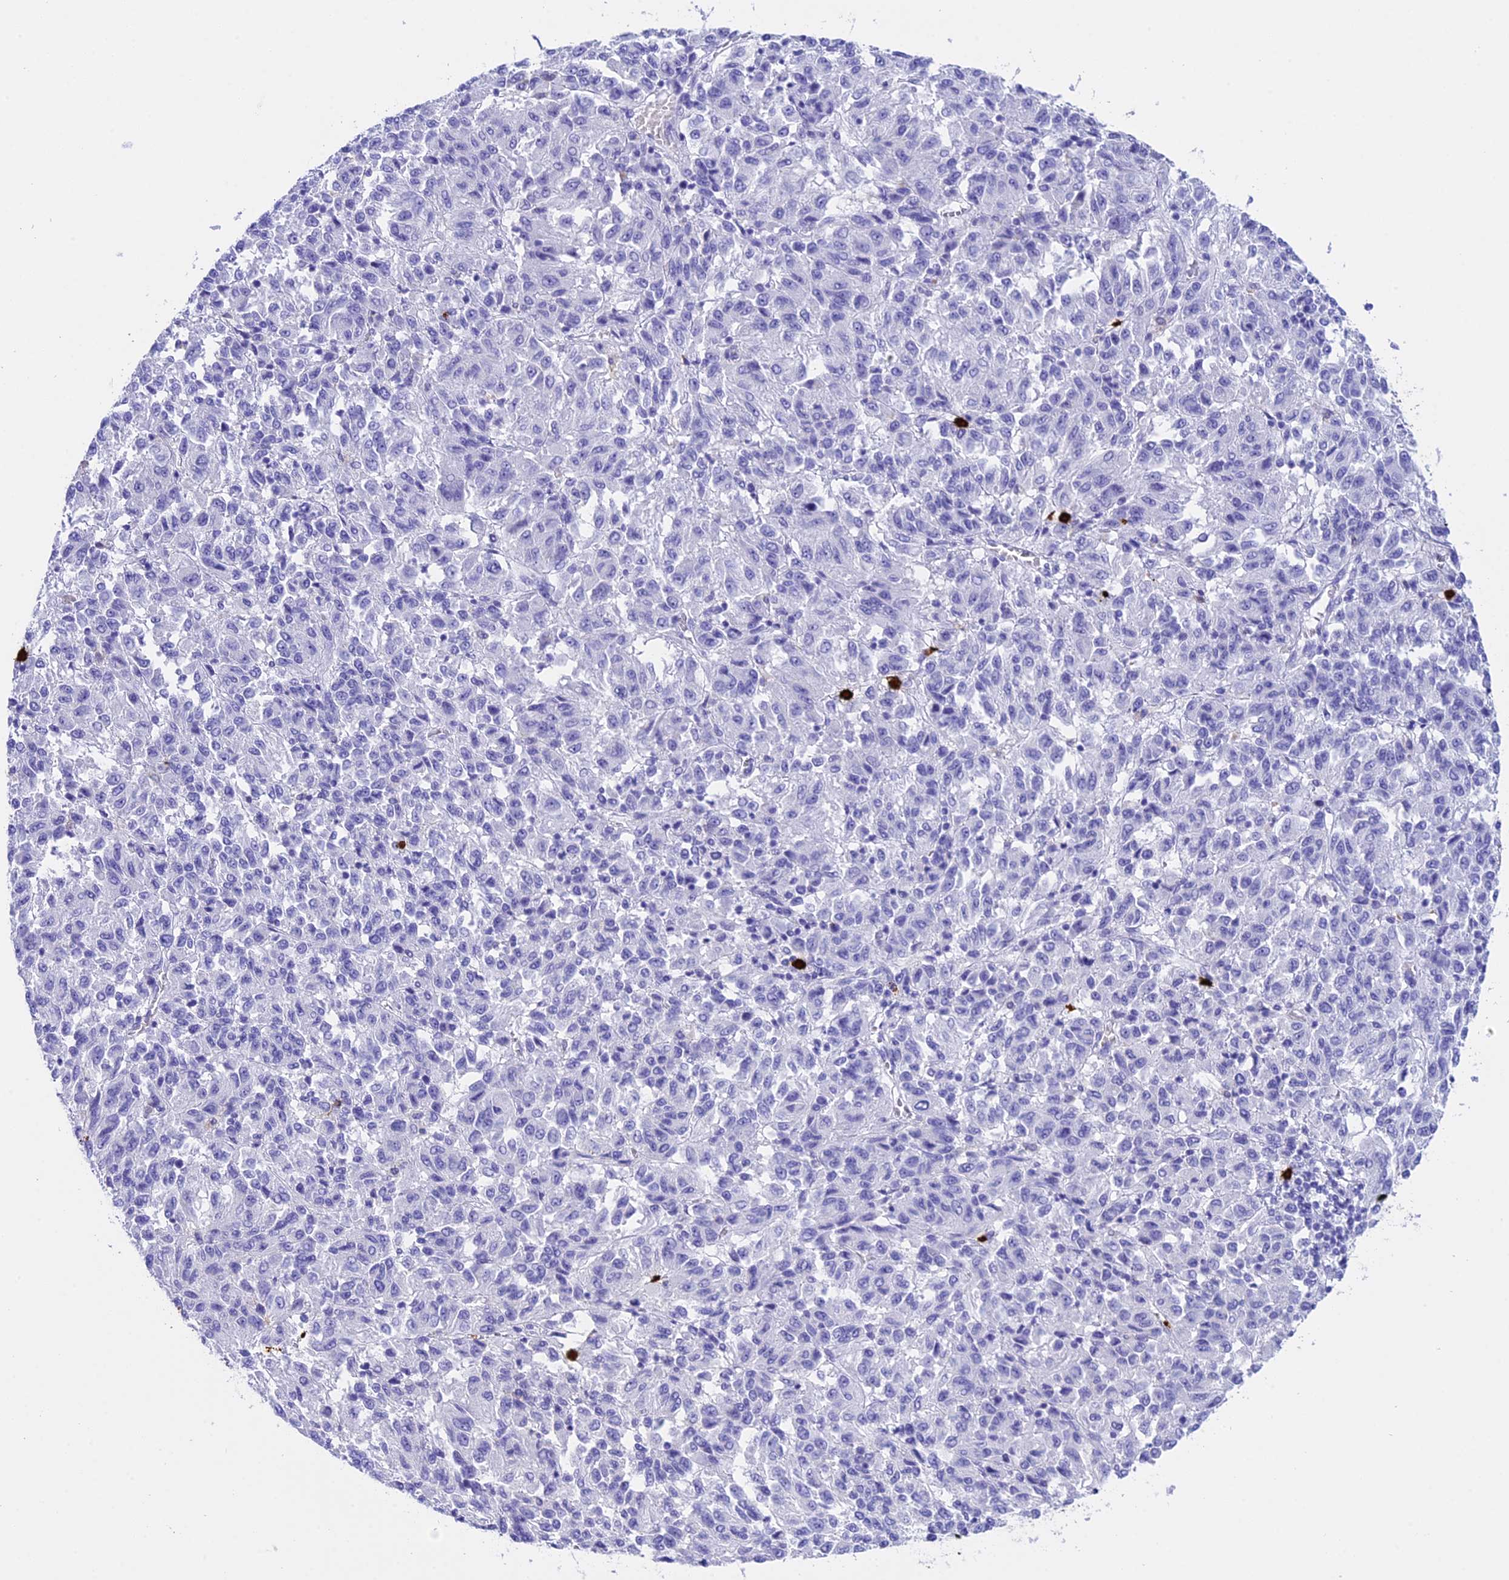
{"staining": {"intensity": "negative", "quantity": "none", "location": "none"}, "tissue": "melanoma", "cell_type": "Tumor cells", "image_type": "cancer", "snomed": [{"axis": "morphology", "description": "Malignant melanoma, Metastatic site"}, {"axis": "topography", "description": "Lung"}], "caption": "Human malignant melanoma (metastatic site) stained for a protein using immunohistochemistry (IHC) reveals no expression in tumor cells.", "gene": "CLC", "patient": {"sex": "male", "age": 64}}